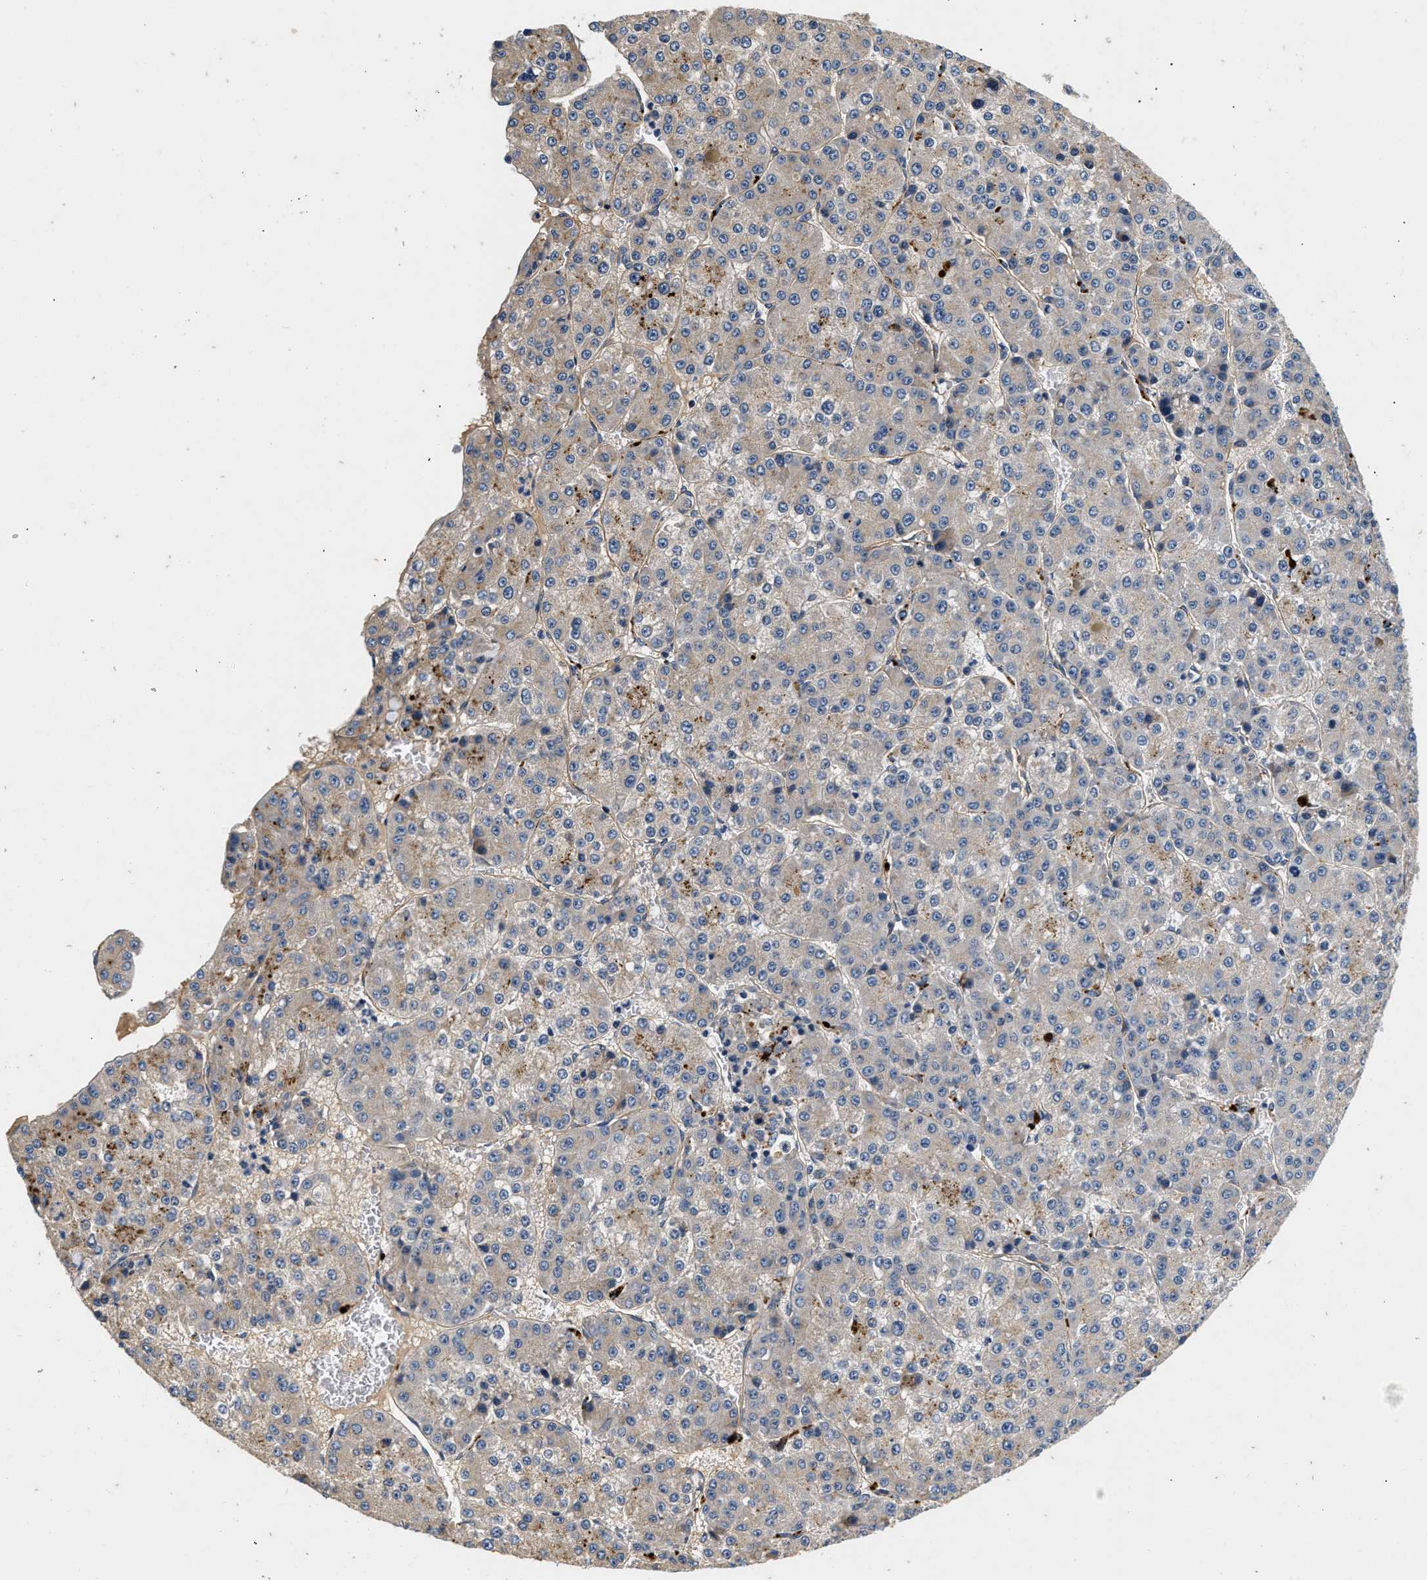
{"staining": {"intensity": "moderate", "quantity": "<25%", "location": "cytoplasmic/membranous"}, "tissue": "liver cancer", "cell_type": "Tumor cells", "image_type": "cancer", "snomed": [{"axis": "morphology", "description": "Carcinoma, Hepatocellular, NOS"}, {"axis": "topography", "description": "Liver"}], "caption": "A brown stain highlights moderate cytoplasmic/membranous expression of a protein in human liver cancer tumor cells.", "gene": "NME6", "patient": {"sex": "female", "age": 73}}